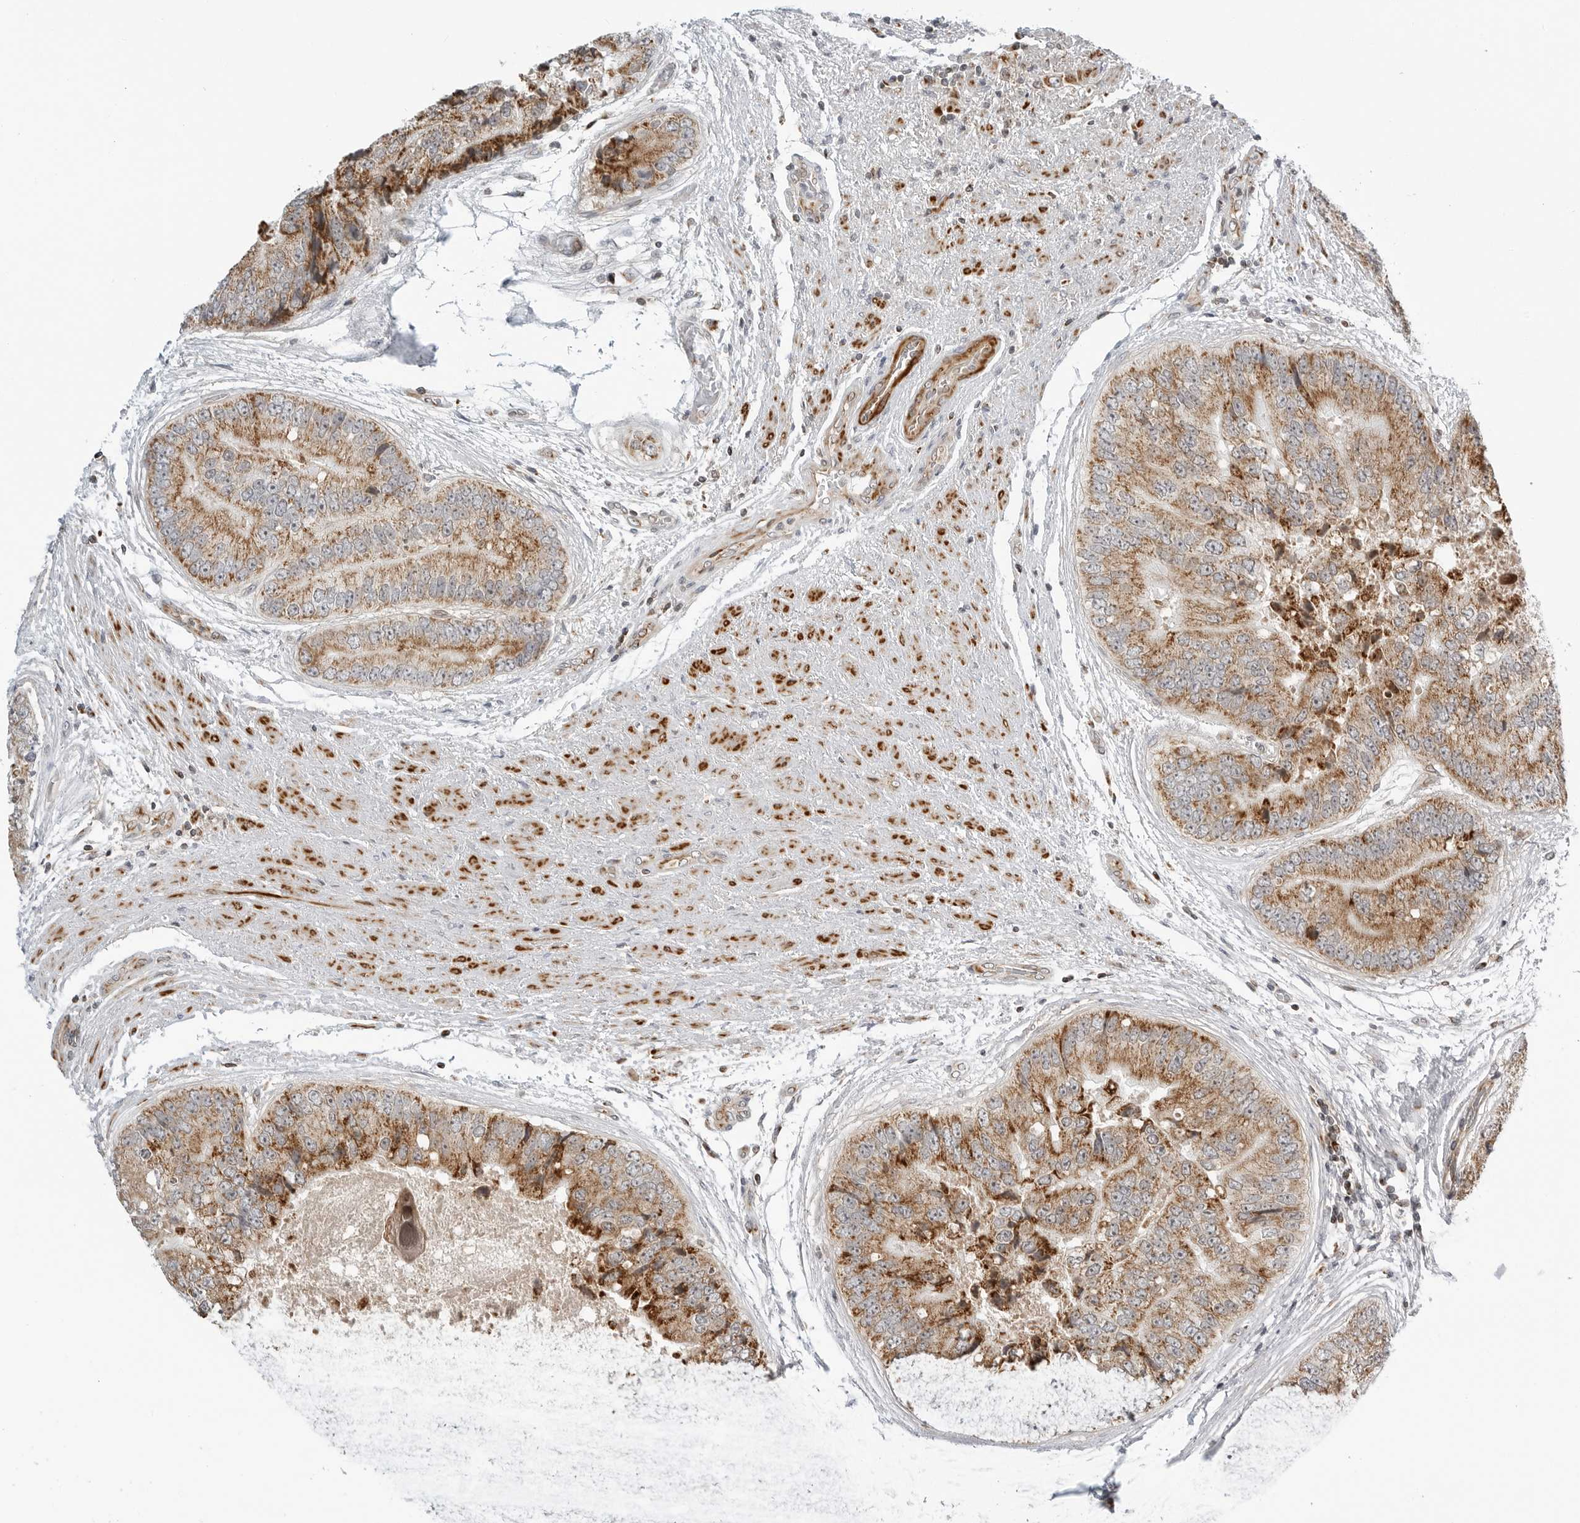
{"staining": {"intensity": "moderate", "quantity": ">75%", "location": "cytoplasmic/membranous"}, "tissue": "prostate cancer", "cell_type": "Tumor cells", "image_type": "cancer", "snomed": [{"axis": "morphology", "description": "Adenocarcinoma, High grade"}, {"axis": "topography", "description": "Prostate"}], "caption": "Immunohistochemistry (IHC) photomicrograph of neoplastic tissue: prostate adenocarcinoma (high-grade) stained using immunohistochemistry exhibits medium levels of moderate protein expression localized specifically in the cytoplasmic/membranous of tumor cells, appearing as a cytoplasmic/membranous brown color.", "gene": "PEX2", "patient": {"sex": "male", "age": 70}}